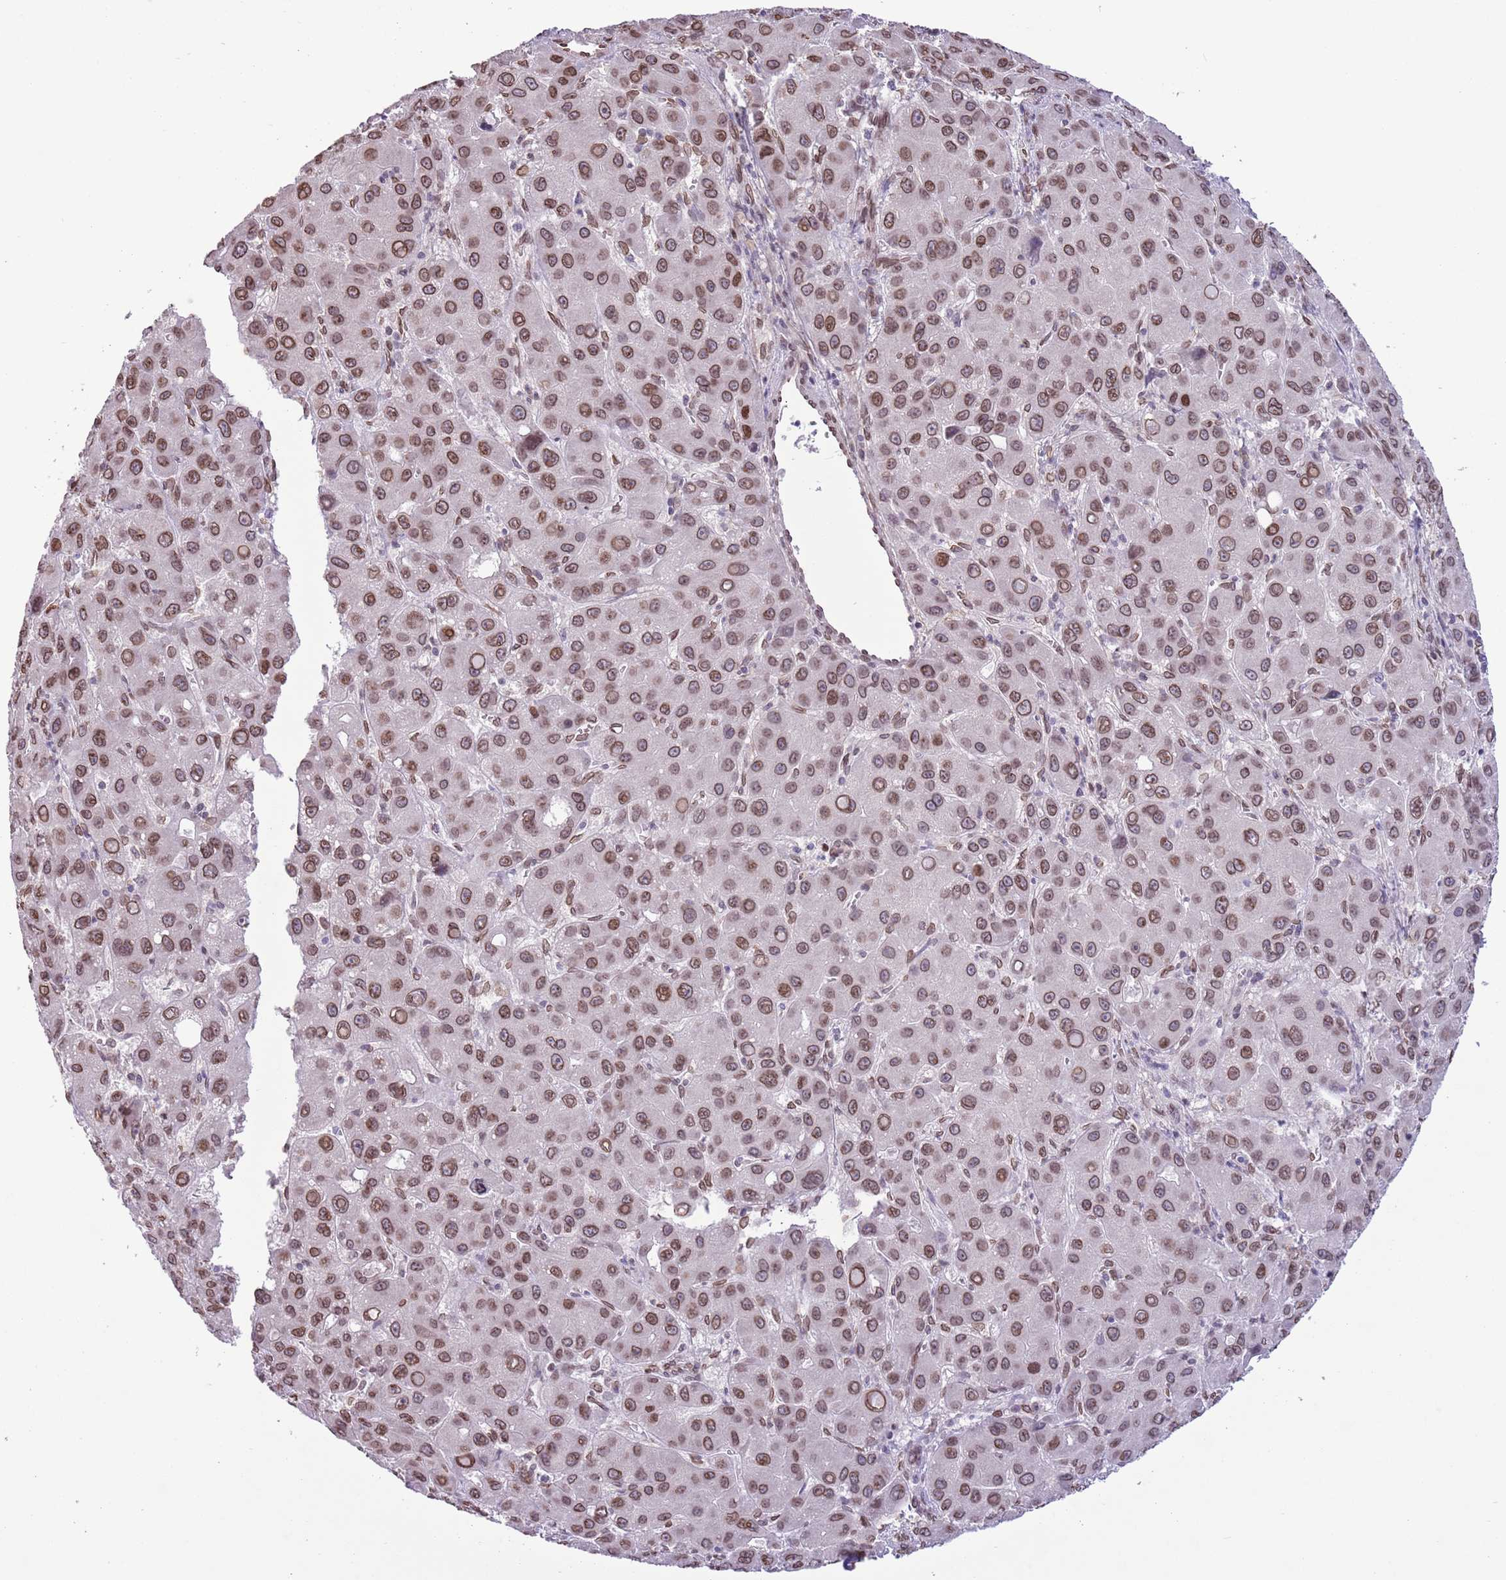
{"staining": {"intensity": "moderate", "quantity": ">75%", "location": "cytoplasmic/membranous,nuclear"}, "tissue": "liver cancer", "cell_type": "Tumor cells", "image_type": "cancer", "snomed": [{"axis": "morphology", "description": "Carcinoma, Hepatocellular, NOS"}, {"axis": "topography", "description": "Liver"}], "caption": "A high-resolution photomicrograph shows immunohistochemistry (IHC) staining of liver hepatocellular carcinoma, which shows moderate cytoplasmic/membranous and nuclear staining in approximately >75% of tumor cells. The staining was performed using DAB (3,3'-diaminobenzidine), with brown indicating positive protein expression. Nuclei are stained blue with hematoxylin.", "gene": "ZGLP1", "patient": {"sex": "male", "age": 55}}